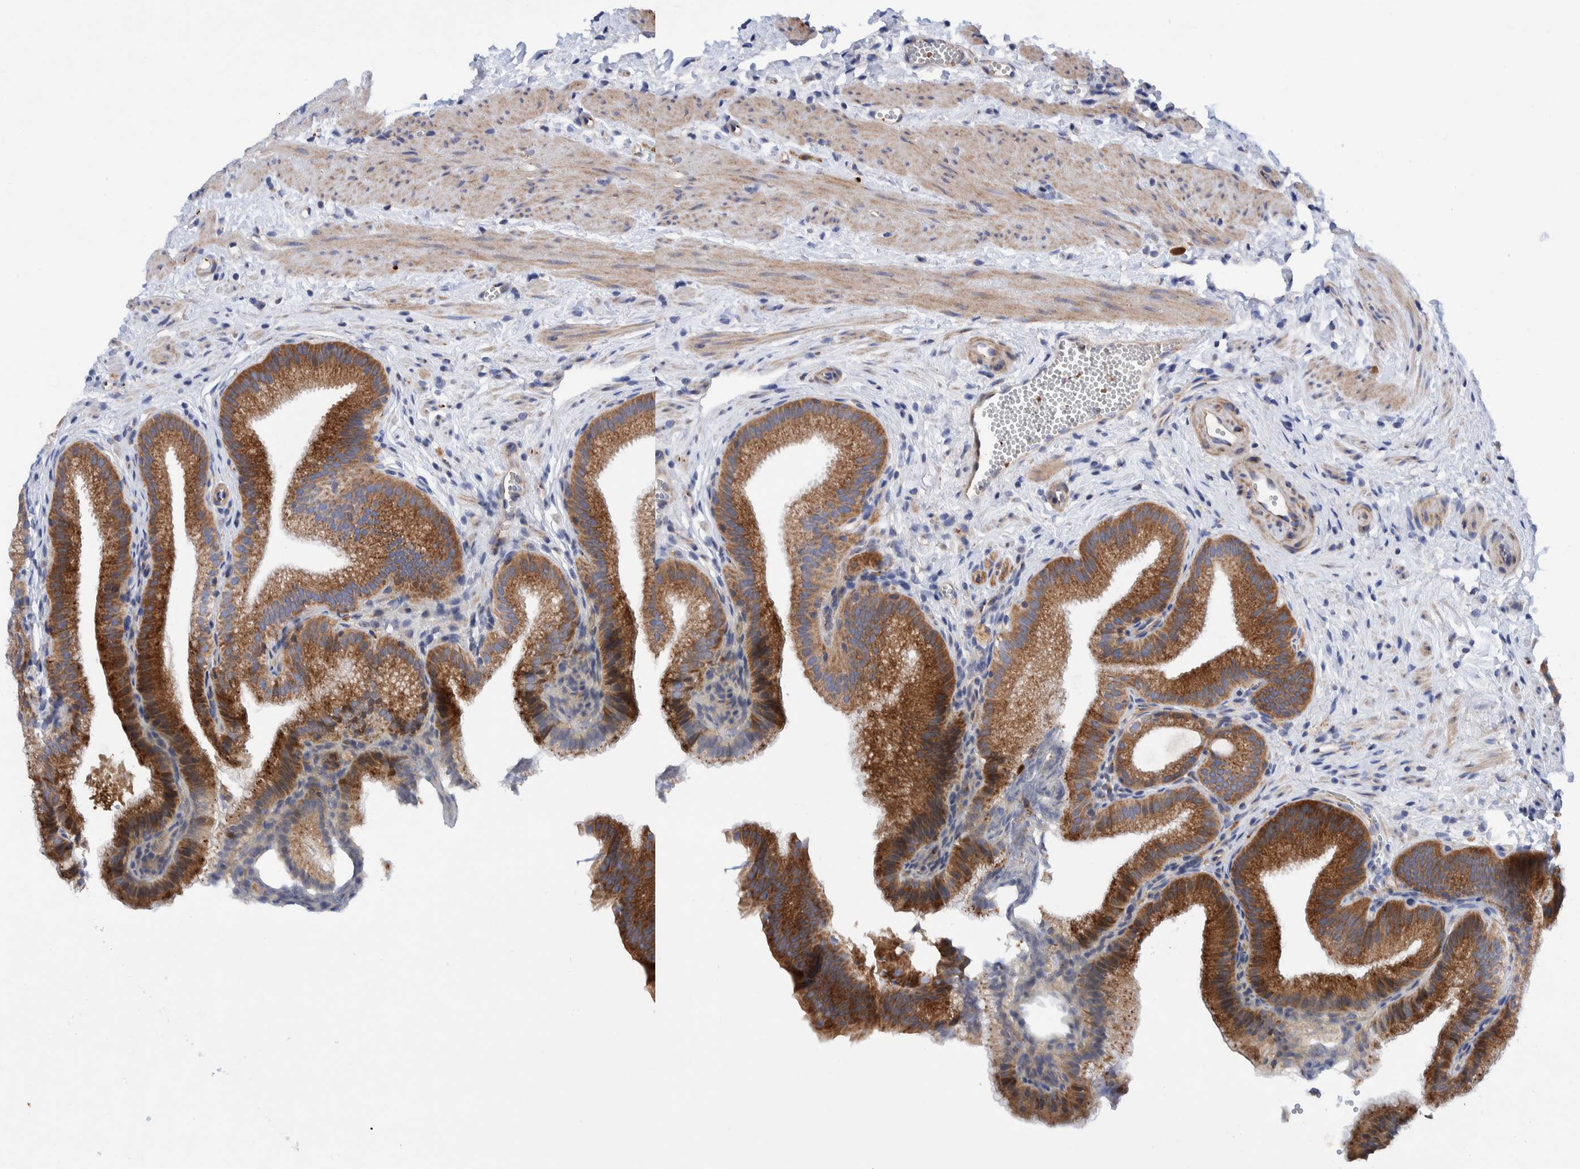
{"staining": {"intensity": "strong", "quantity": ">75%", "location": "cytoplasmic/membranous"}, "tissue": "gallbladder", "cell_type": "Glandular cells", "image_type": "normal", "snomed": [{"axis": "morphology", "description": "Normal tissue, NOS"}, {"axis": "topography", "description": "Gallbladder"}], "caption": "Strong cytoplasmic/membranous staining for a protein is appreciated in approximately >75% of glandular cells of normal gallbladder using immunohistochemistry (IHC).", "gene": "TRIM58", "patient": {"sex": "male", "age": 38}}